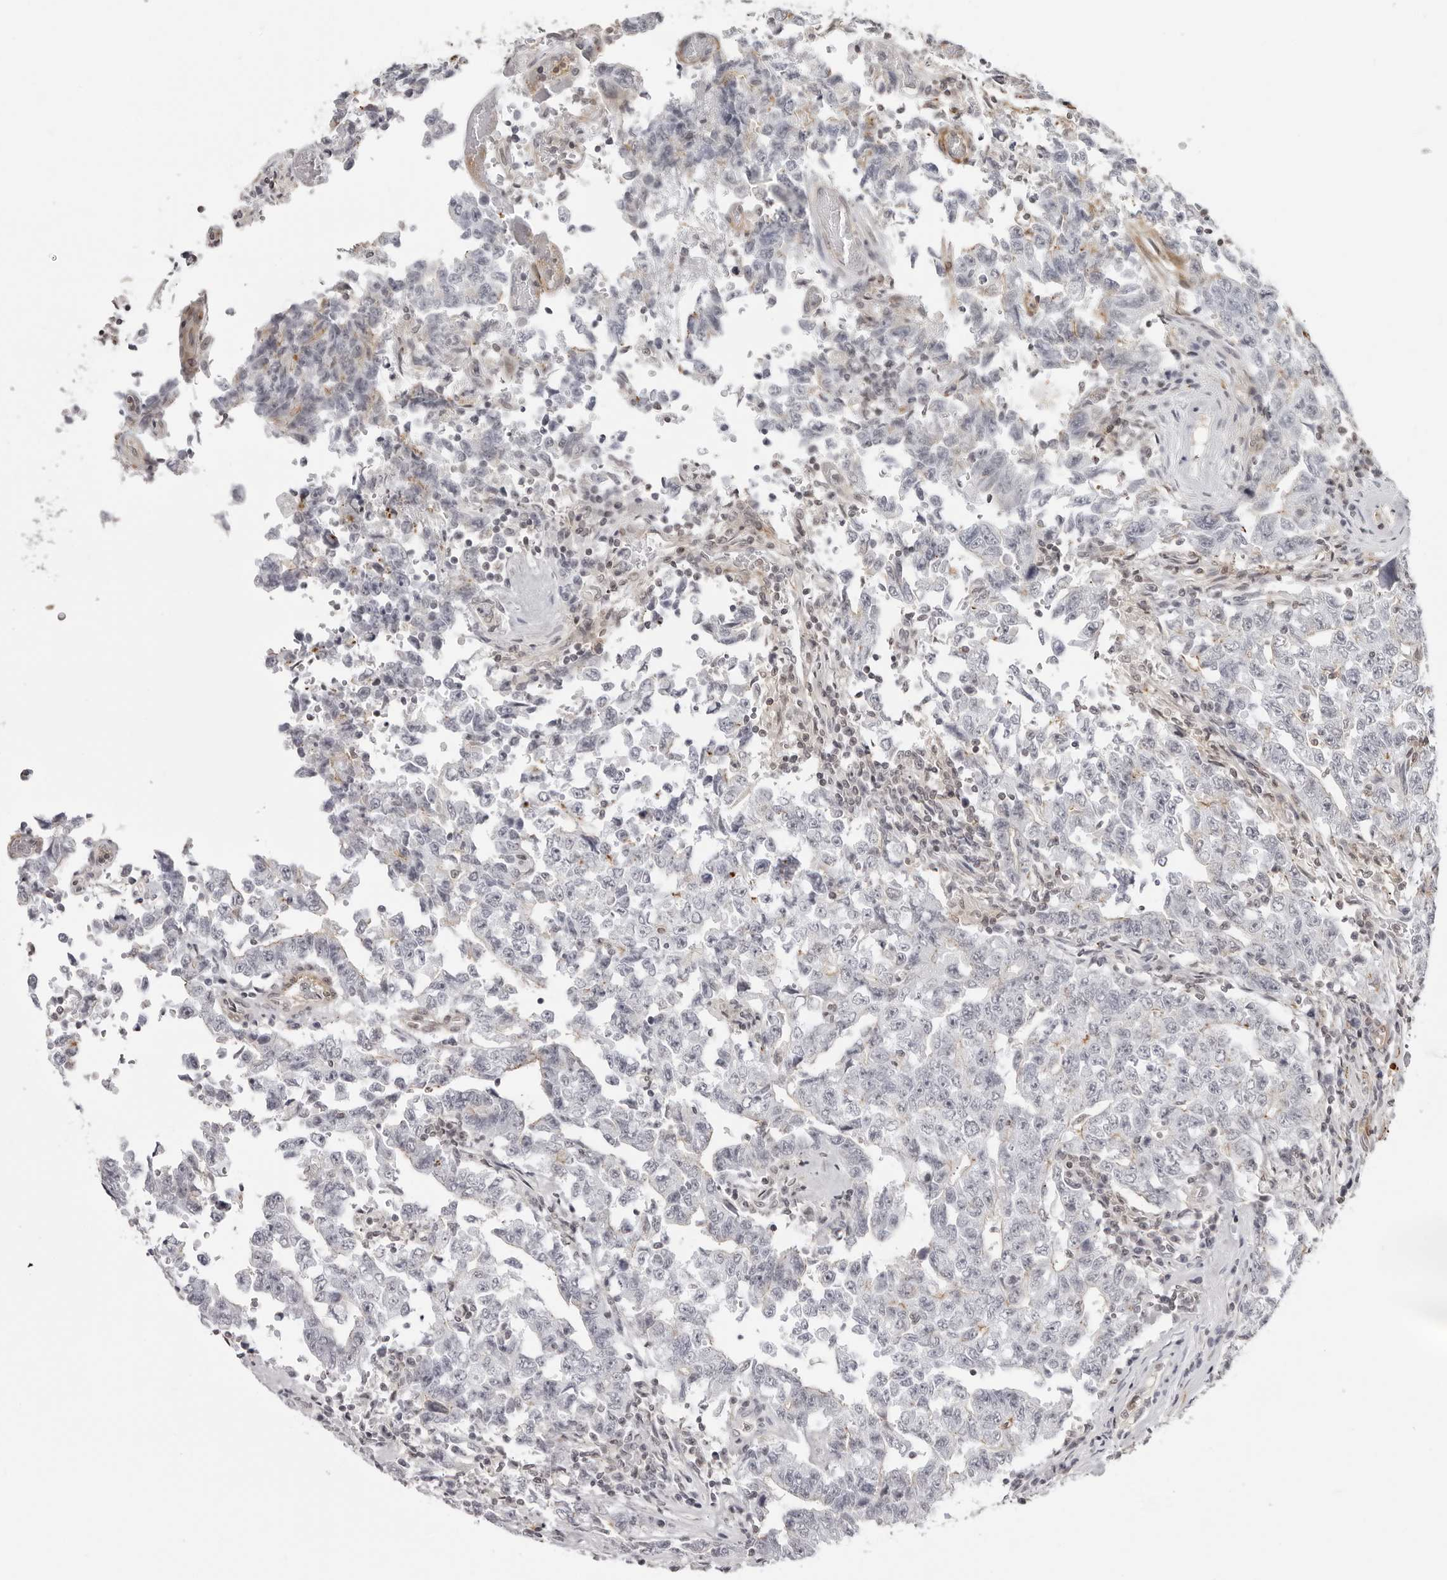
{"staining": {"intensity": "moderate", "quantity": "<25%", "location": "cytoplasmic/membranous"}, "tissue": "testis cancer", "cell_type": "Tumor cells", "image_type": "cancer", "snomed": [{"axis": "morphology", "description": "Carcinoma, Embryonal, NOS"}, {"axis": "topography", "description": "Testis"}], "caption": "This histopathology image reveals IHC staining of human testis cancer (embryonal carcinoma), with low moderate cytoplasmic/membranous positivity in about <25% of tumor cells.", "gene": "UNK", "patient": {"sex": "male", "age": 26}}